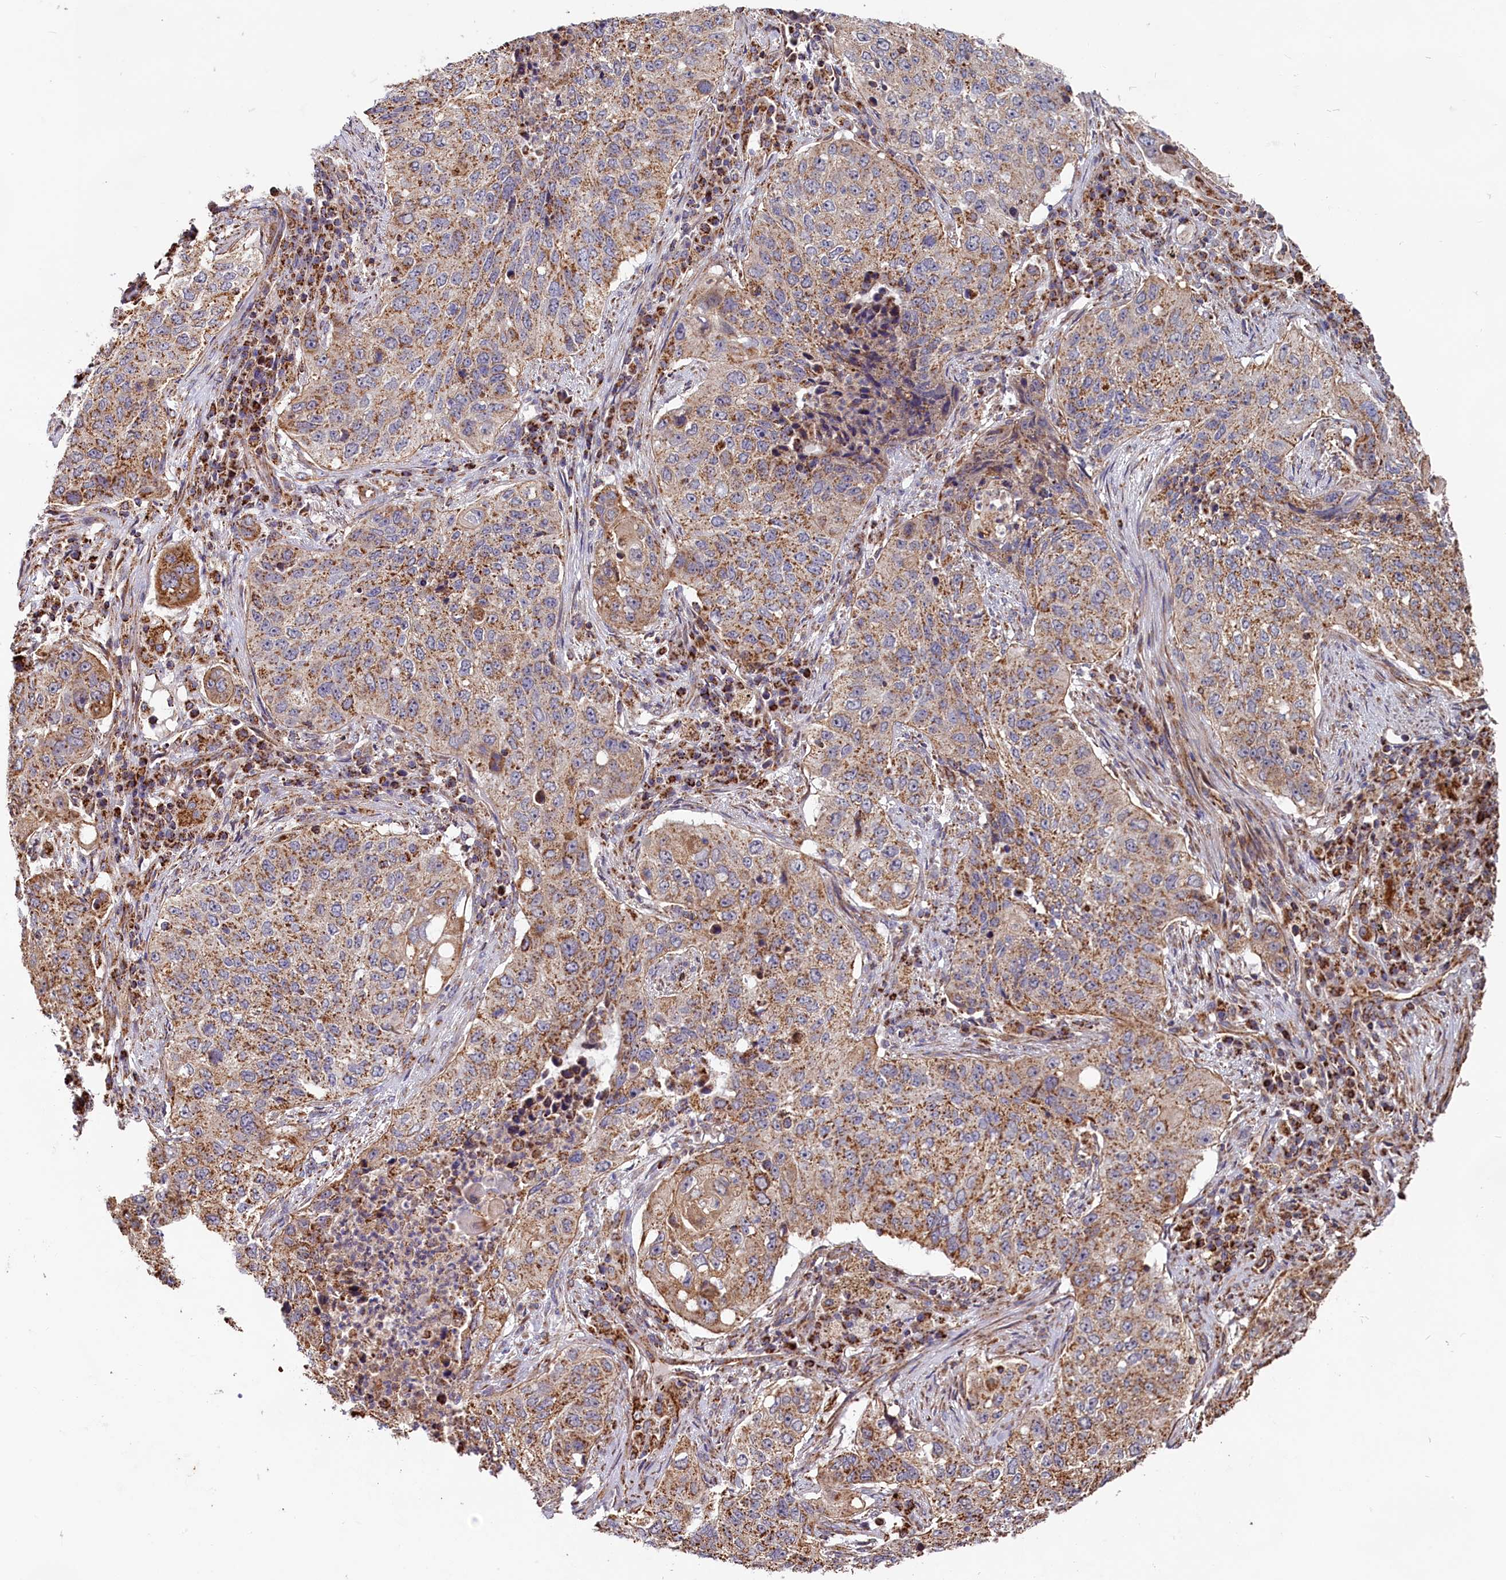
{"staining": {"intensity": "moderate", "quantity": ">75%", "location": "cytoplasmic/membranous"}, "tissue": "lung cancer", "cell_type": "Tumor cells", "image_type": "cancer", "snomed": [{"axis": "morphology", "description": "Squamous cell carcinoma, NOS"}, {"axis": "topography", "description": "Lung"}], "caption": "Lung squamous cell carcinoma stained for a protein (brown) reveals moderate cytoplasmic/membranous positive staining in approximately >75% of tumor cells.", "gene": "MACROD1", "patient": {"sex": "female", "age": 63}}